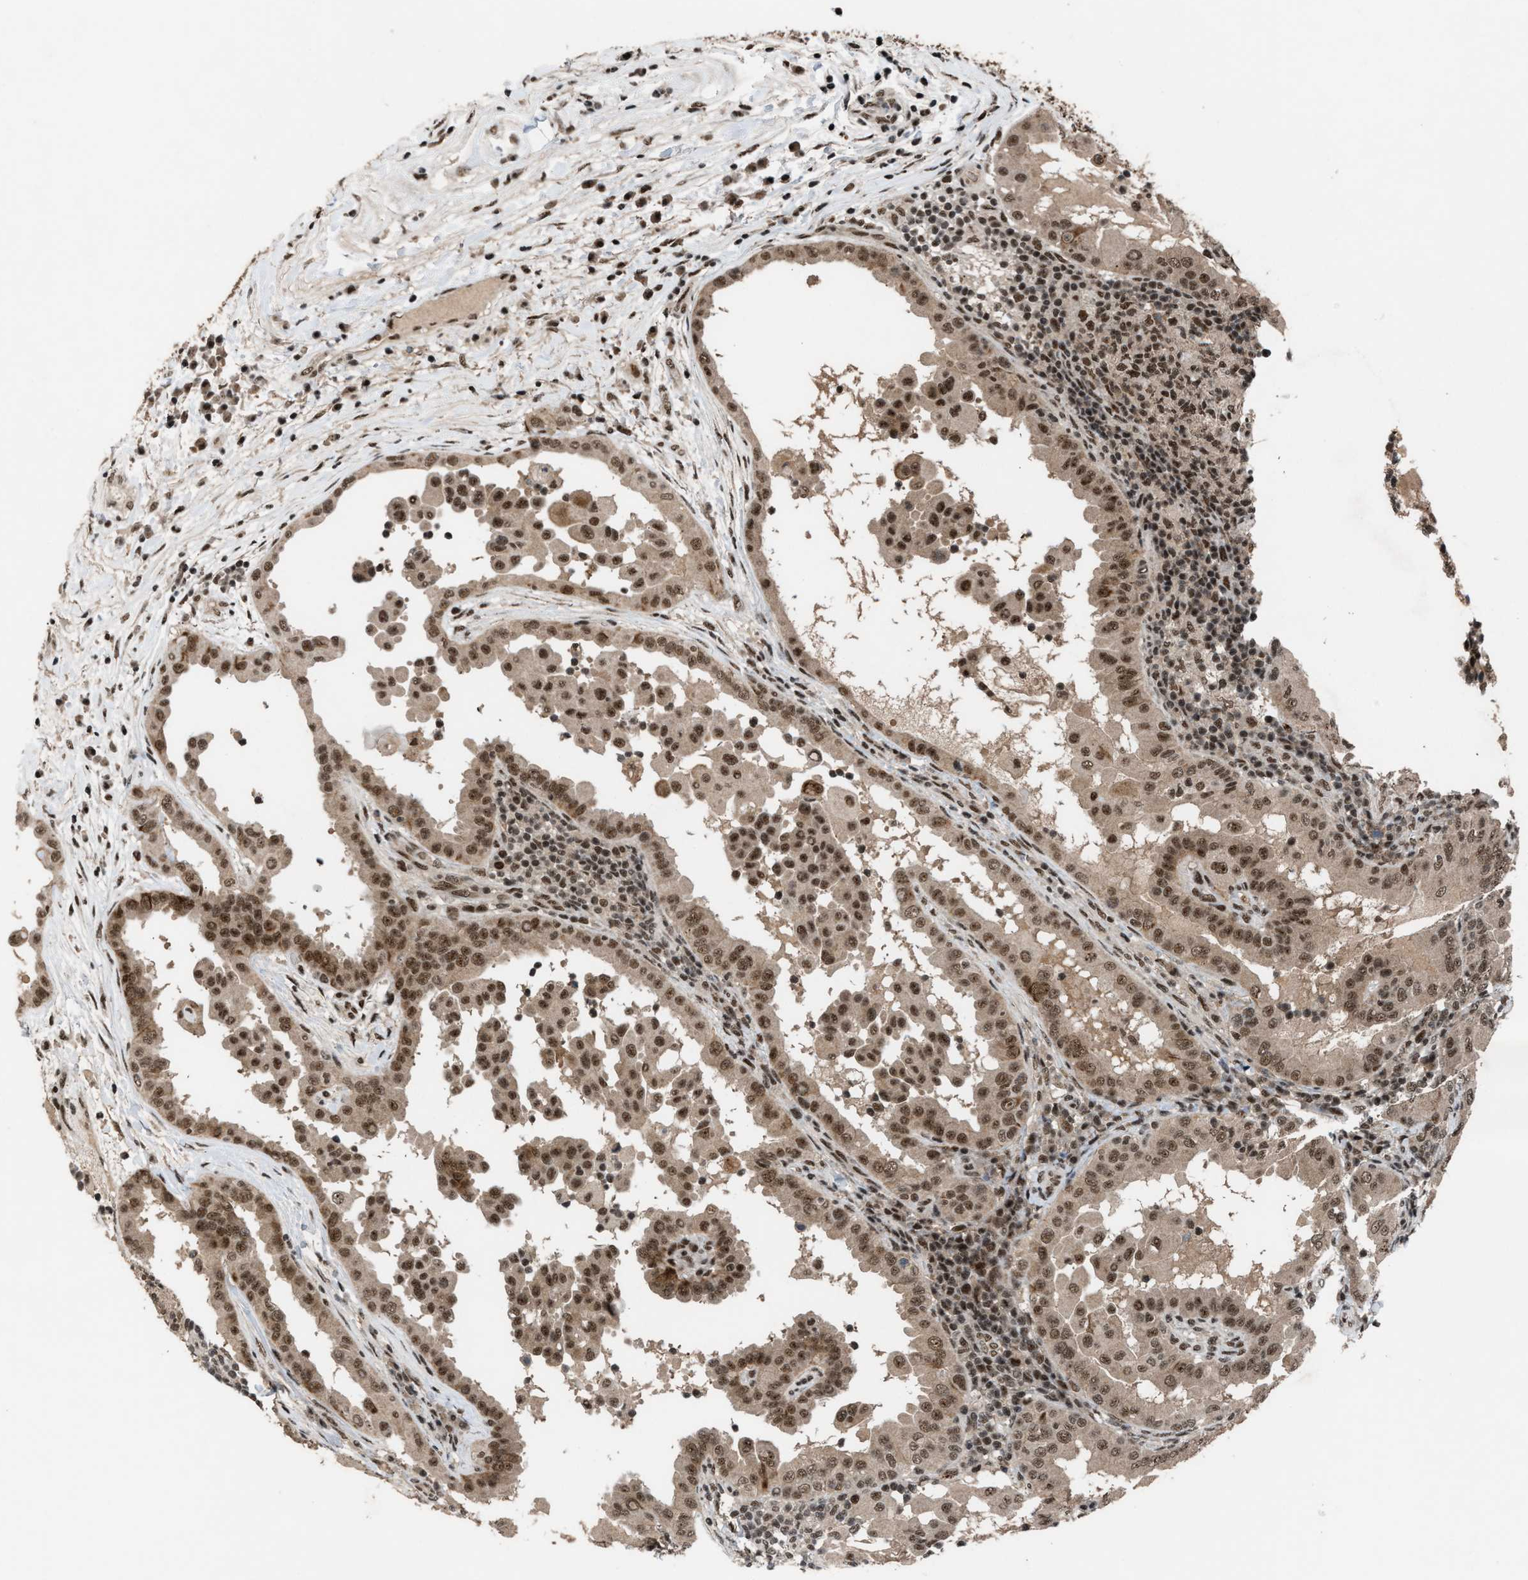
{"staining": {"intensity": "strong", "quantity": ">75%", "location": "nuclear"}, "tissue": "thyroid cancer", "cell_type": "Tumor cells", "image_type": "cancer", "snomed": [{"axis": "morphology", "description": "Papillary adenocarcinoma, NOS"}, {"axis": "topography", "description": "Thyroid gland"}], "caption": "Immunohistochemical staining of thyroid cancer shows high levels of strong nuclear staining in about >75% of tumor cells. The staining was performed using DAB (3,3'-diaminobenzidine) to visualize the protein expression in brown, while the nuclei were stained in blue with hematoxylin (Magnification: 20x).", "gene": "PRPF4", "patient": {"sex": "male", "age": 33}}